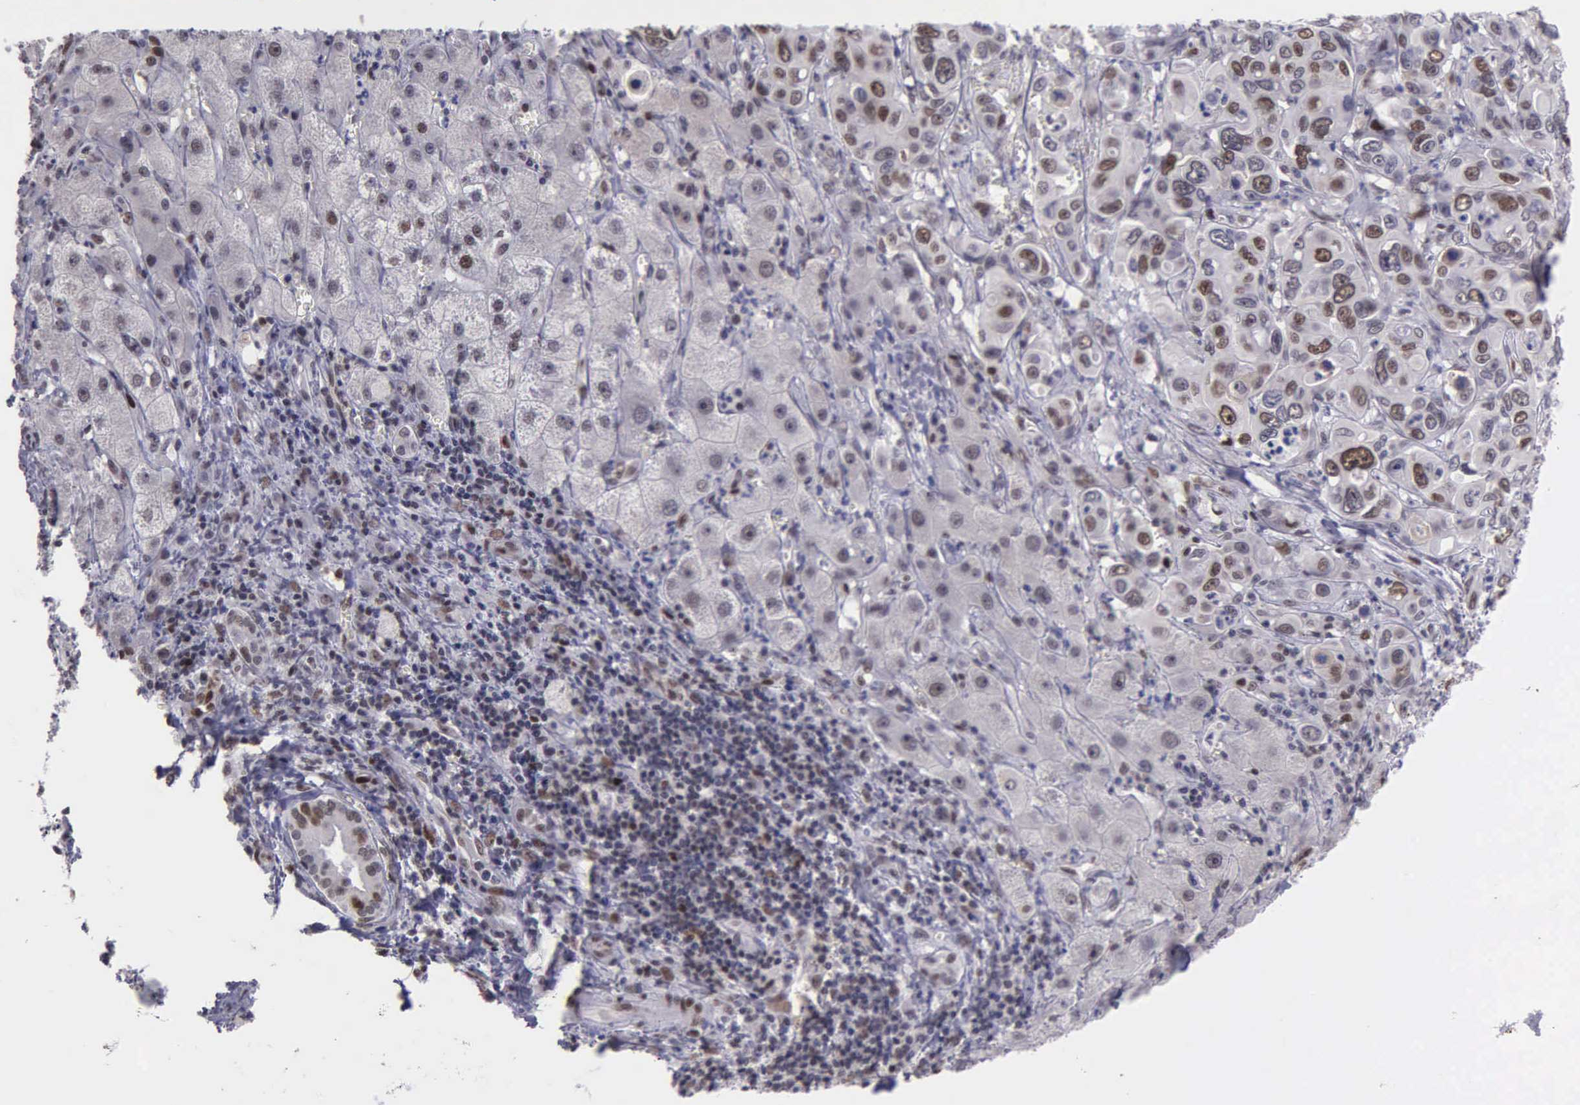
{"staining": {"intensity": "moderate", "quantity": "25%-75%", "location": "nuclear"}, "tissue": "liver cancer", "cell_type": "Tumor cells", "image_type": "cancer", "snomed": [{"axis": "morphology", "description": "Cholangiocarcinoma"}, {"axis": "topography", "description": "Liver"}], "caption": "Immunohistochemistry (IHC) (DAB) staining of human liver cholangiocarcinoma reveals moderate nuclear protein staining in about 25%-75% of tumor cells. (brown staining indicates protein expression, while blue staining denotes nuclei).", "gene": "UBR7", "patient": {"sex": "female", "age": 79}}